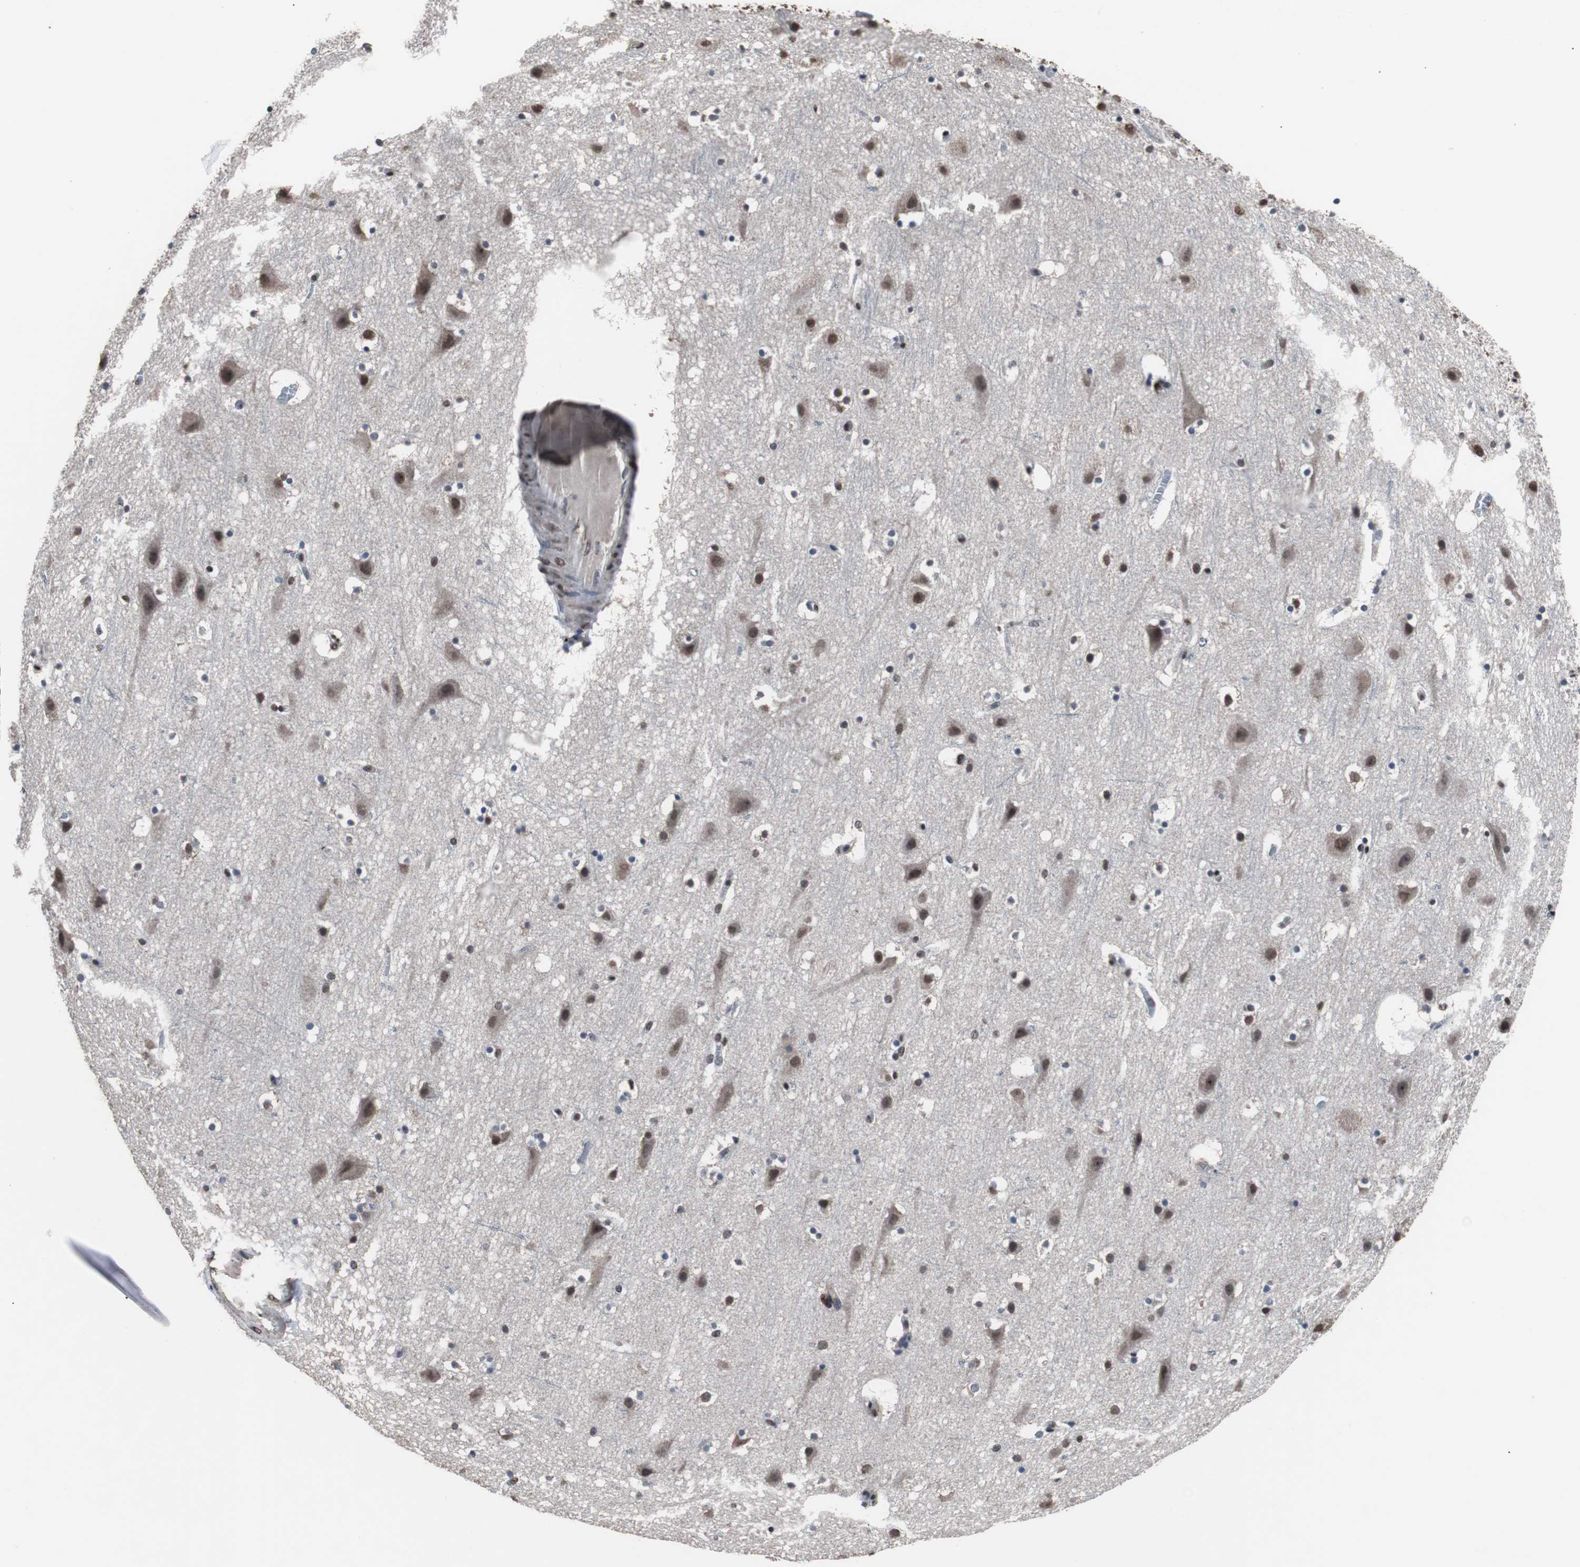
{"staining": {"intensity": "weak", "quantity": "<25%", "location": "nuclear"}, "tissue": "cerebral cortex", "cell_type": "Endothelial cells", "image_type": "normal", "snomed": [{"axis": "morphology", "description": "Normal tissue, NOS"}, {"axis": "topography", "description": "Cerebral cortex"}], "caption": "Immunohistochemistry histopathology image of benign cerebral cortex: human cerebral cortex stained with DAB demonstrates no significant protein staining in endothelial cells.", "gene": "MED27", "patient": {"sex": "male", "age": 45}}